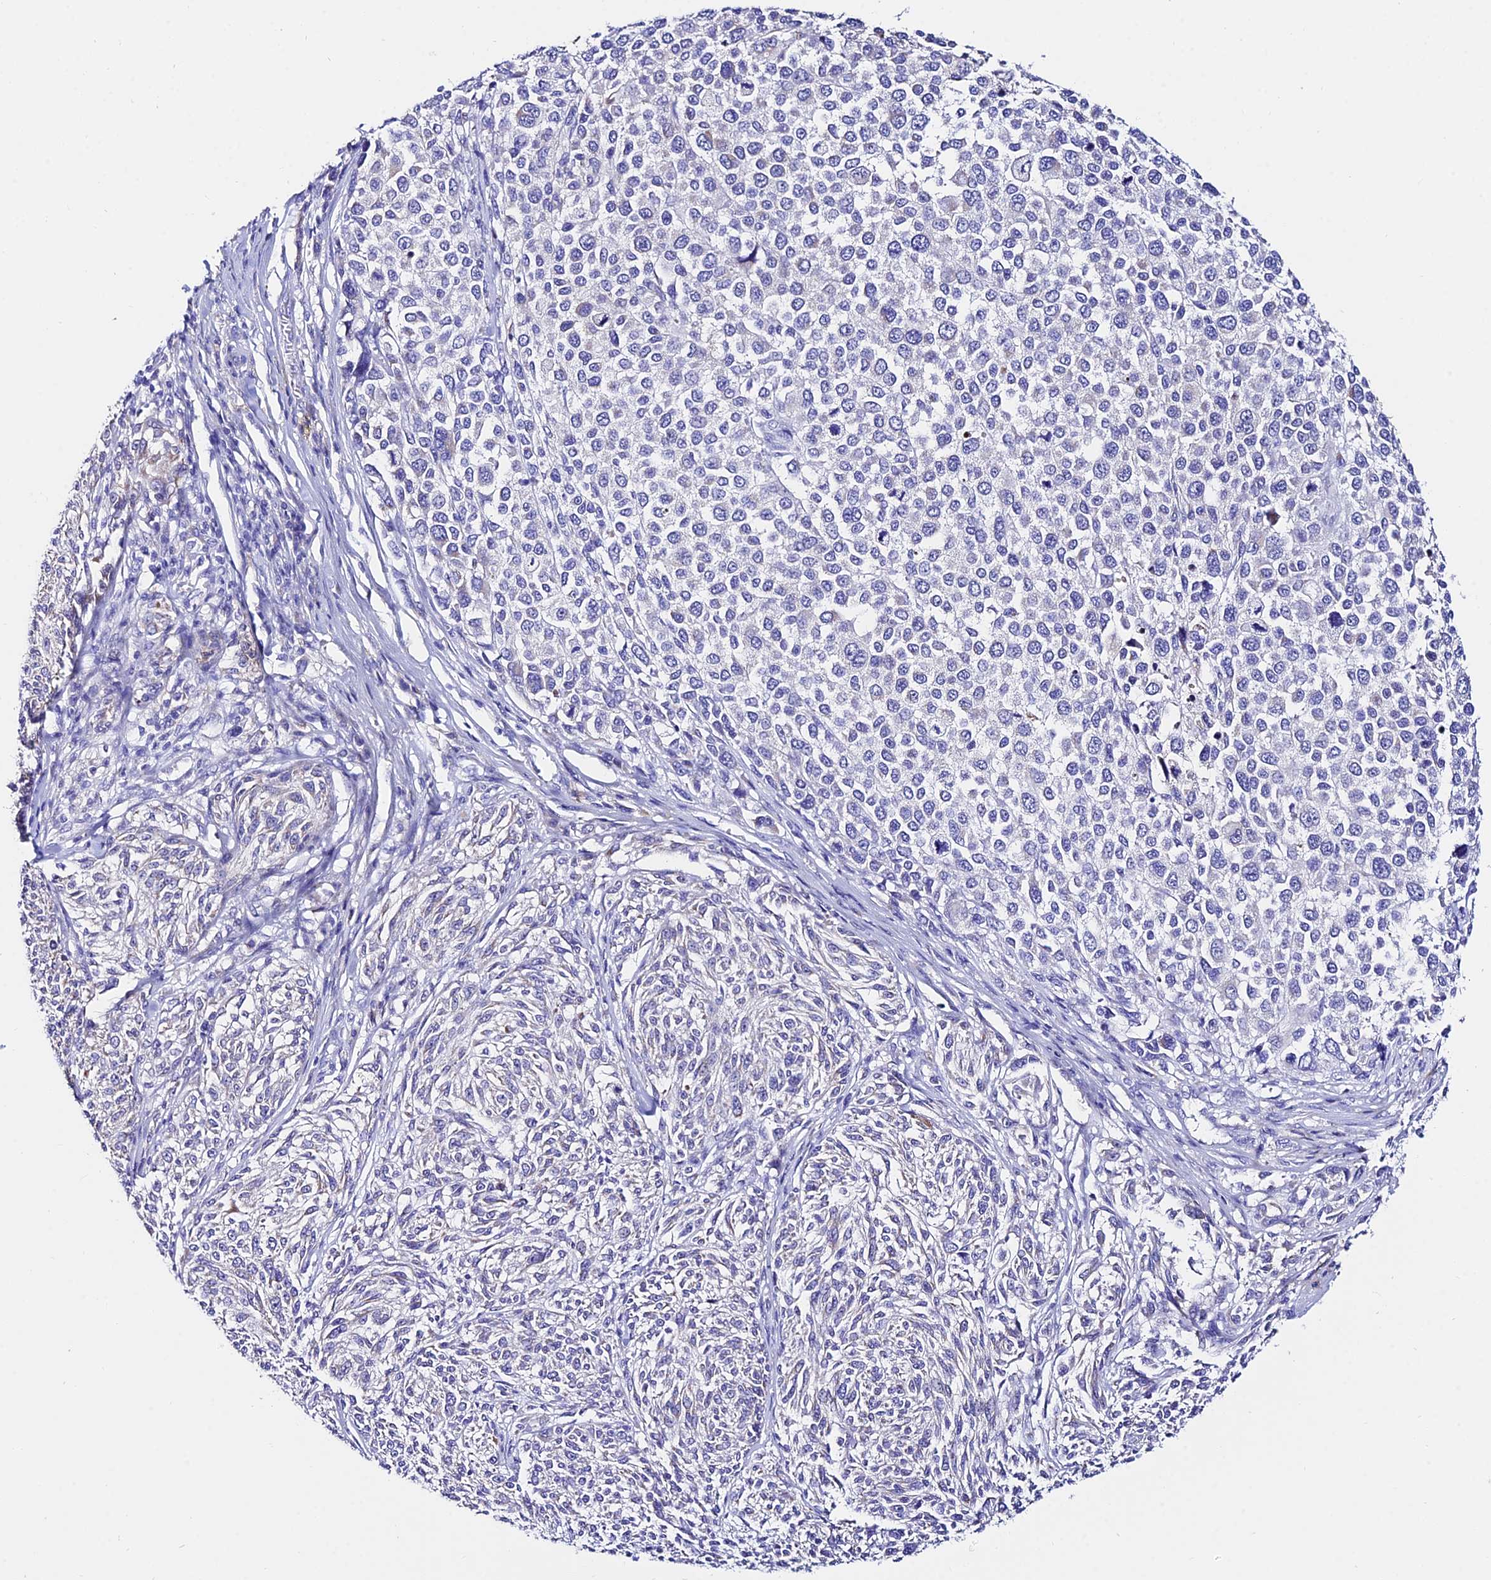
{"staining": {"intensity": "negative", "quantity": "none", "location": "none"}, "tissue": "melanoma", "cell_type": "Tumor cells", "image_type": "cancer", "snomed": [{"axis": "morphology", "description": "Malignant melanoma, NOS"}, {"axis": "topography", "description": "Skin of trunk"}], "caption": "Human malignant melanoma stained for a protein using immunohistochemistry (IHC) displays no staining in tumor cells.", "gene": "CEP41", "patient": {"sex": "male", "age": 71}}